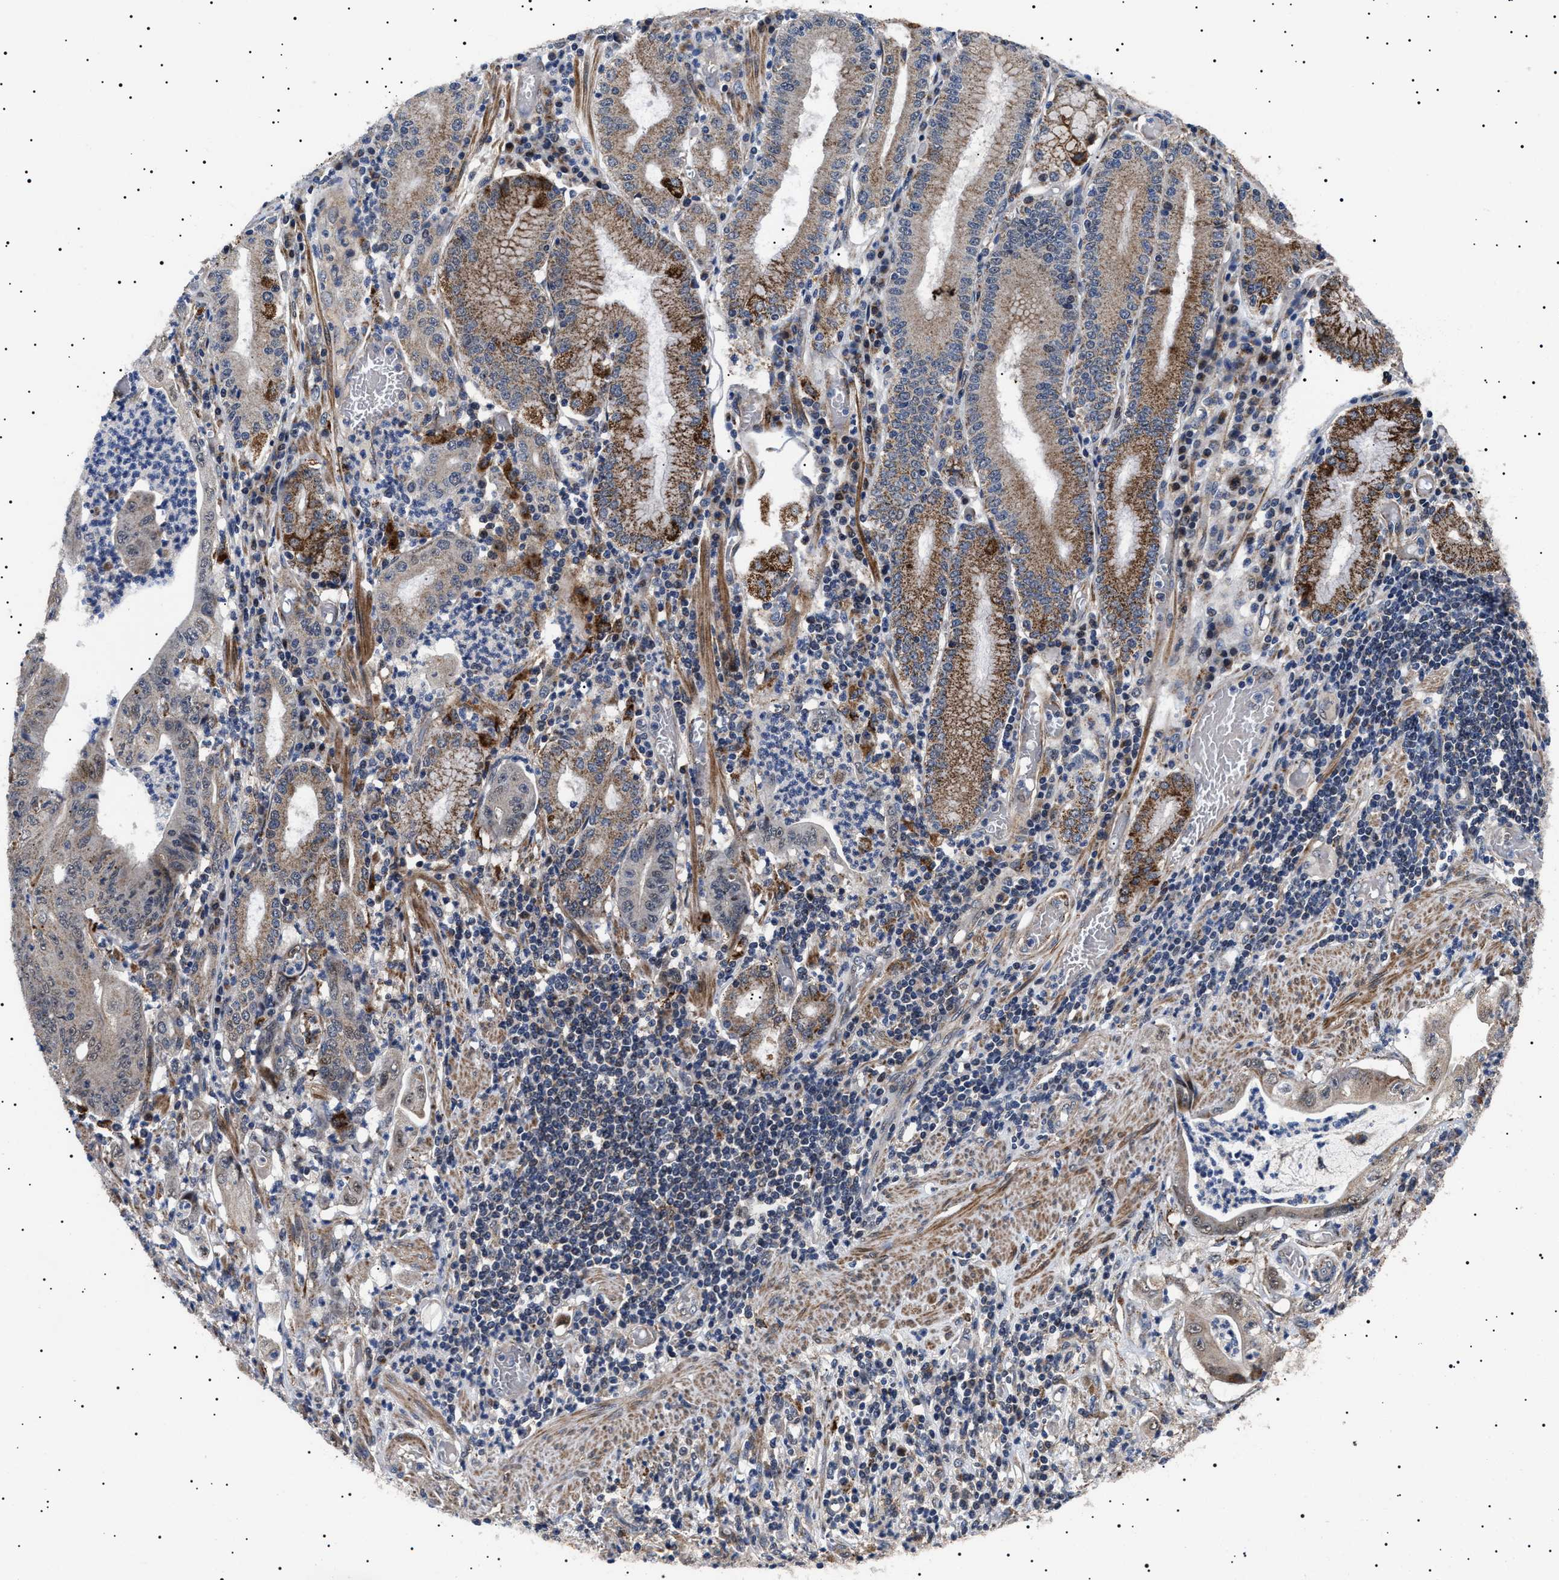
{"staining": {"intensity": "weak", "quantity": "25%-75%", "location": "cytoplasmic/membranous,nuclear"}, "tissue": "stomach cancer", "cell_type": "Tumor cells", "image_type": "cancer", "snomed": [{"axis": "morphology", "description": "Adenocarcinoma, NOS"}, {"axis": "topography", "description": "Stomach"}], "caption": "Adenocarcinoma (stomach) stained with a brown dye exhibits weak cytoplasmic/membranous and nuclear positive staining in approximately 25%-75% of tumor cells.", "gene": "RAB34", "patient": {"sex": "female", "age": 73}}